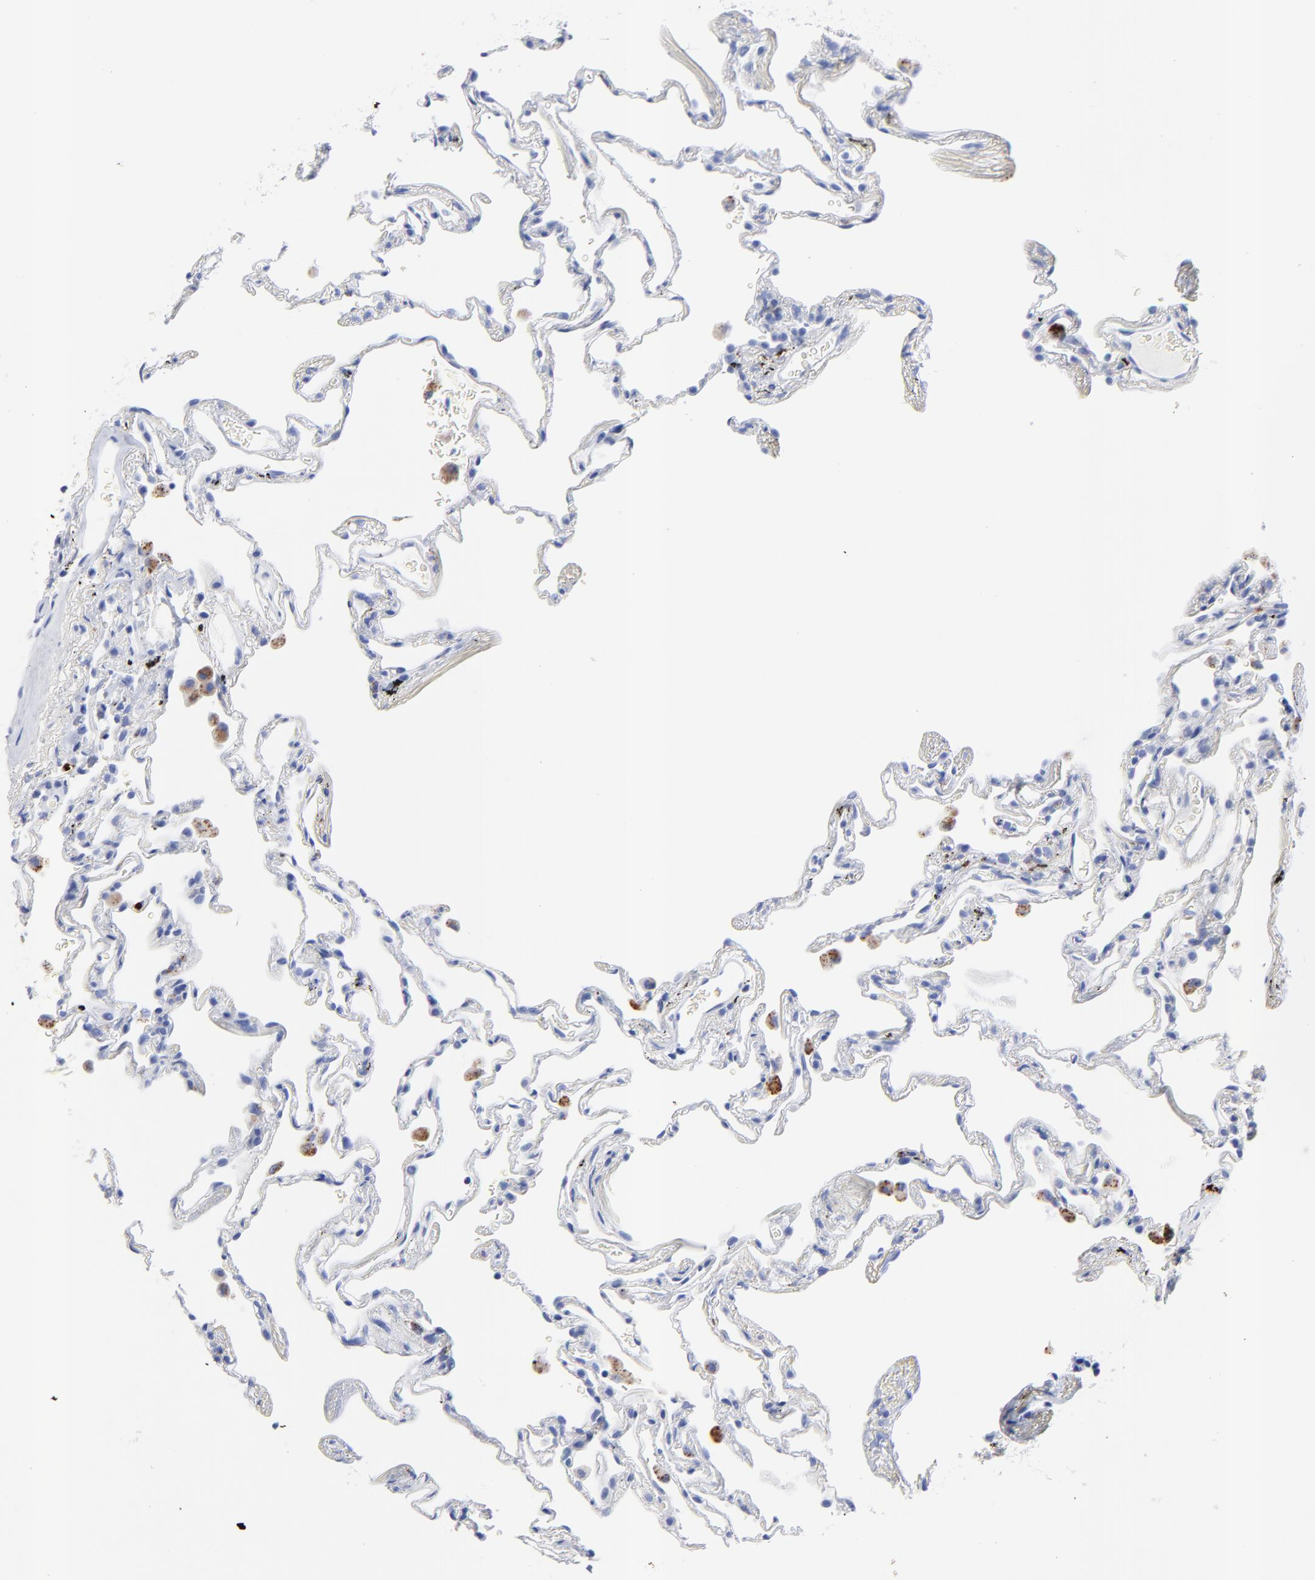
{"staining": {"intensity": "negative", "quantity": "none", "location": "none"}, "tissue": "lung", "cell_type": "Alveolar cells", "image_type": "normal", "snomed": [{"axis": "morphology", "description": "Normal tissue, NOS"}, {"axis": "morphology", "description": "Inflammation, NOS"}, {"axis": "topography", "description": "Lung"}], "caption": "DAB (3,3'-diaminobenzidine) immunohistochemical staining of benign lung displays no significant expression in alveolar cells.", "gene": "CPVL", "patient": {"sex": "male", "age": 69}}